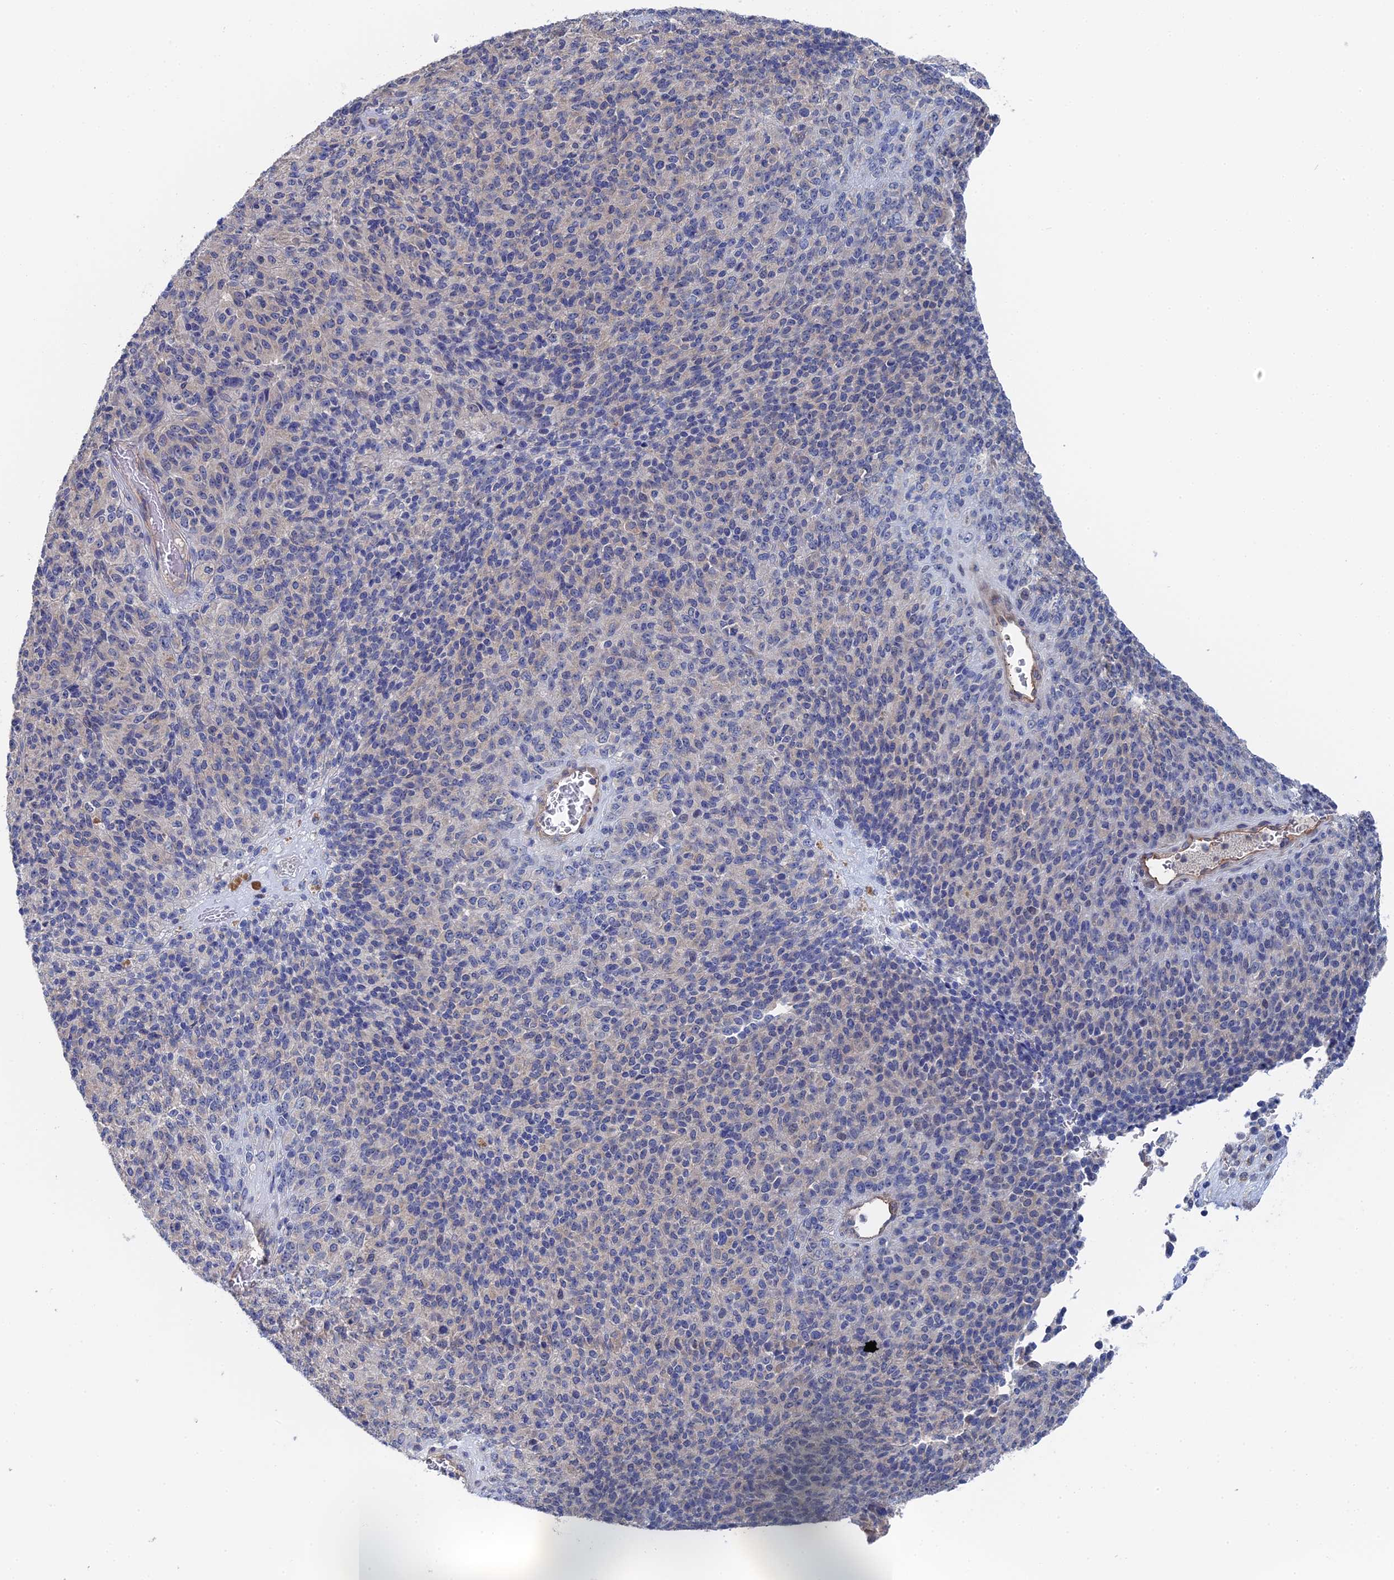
{"staining": {"intensity": "negative", "quantity": "none", "location": "none"}, "tissue": "melanoma", "cell_type": "Tumor cells", "image_type": "cancer", "snomed": [{"axis": "morphology", "description": "Malignant melanoma, Metastatic site"}, {"axis": "topography", "description": "Brain"}], "caption": "Immunohistochemistry micrograph of melanoma stained for a protein (brown), which shows no expression in tumor cells.", "gene": "MTHFSD", "patient": {"sex": "female", "age": 56}}